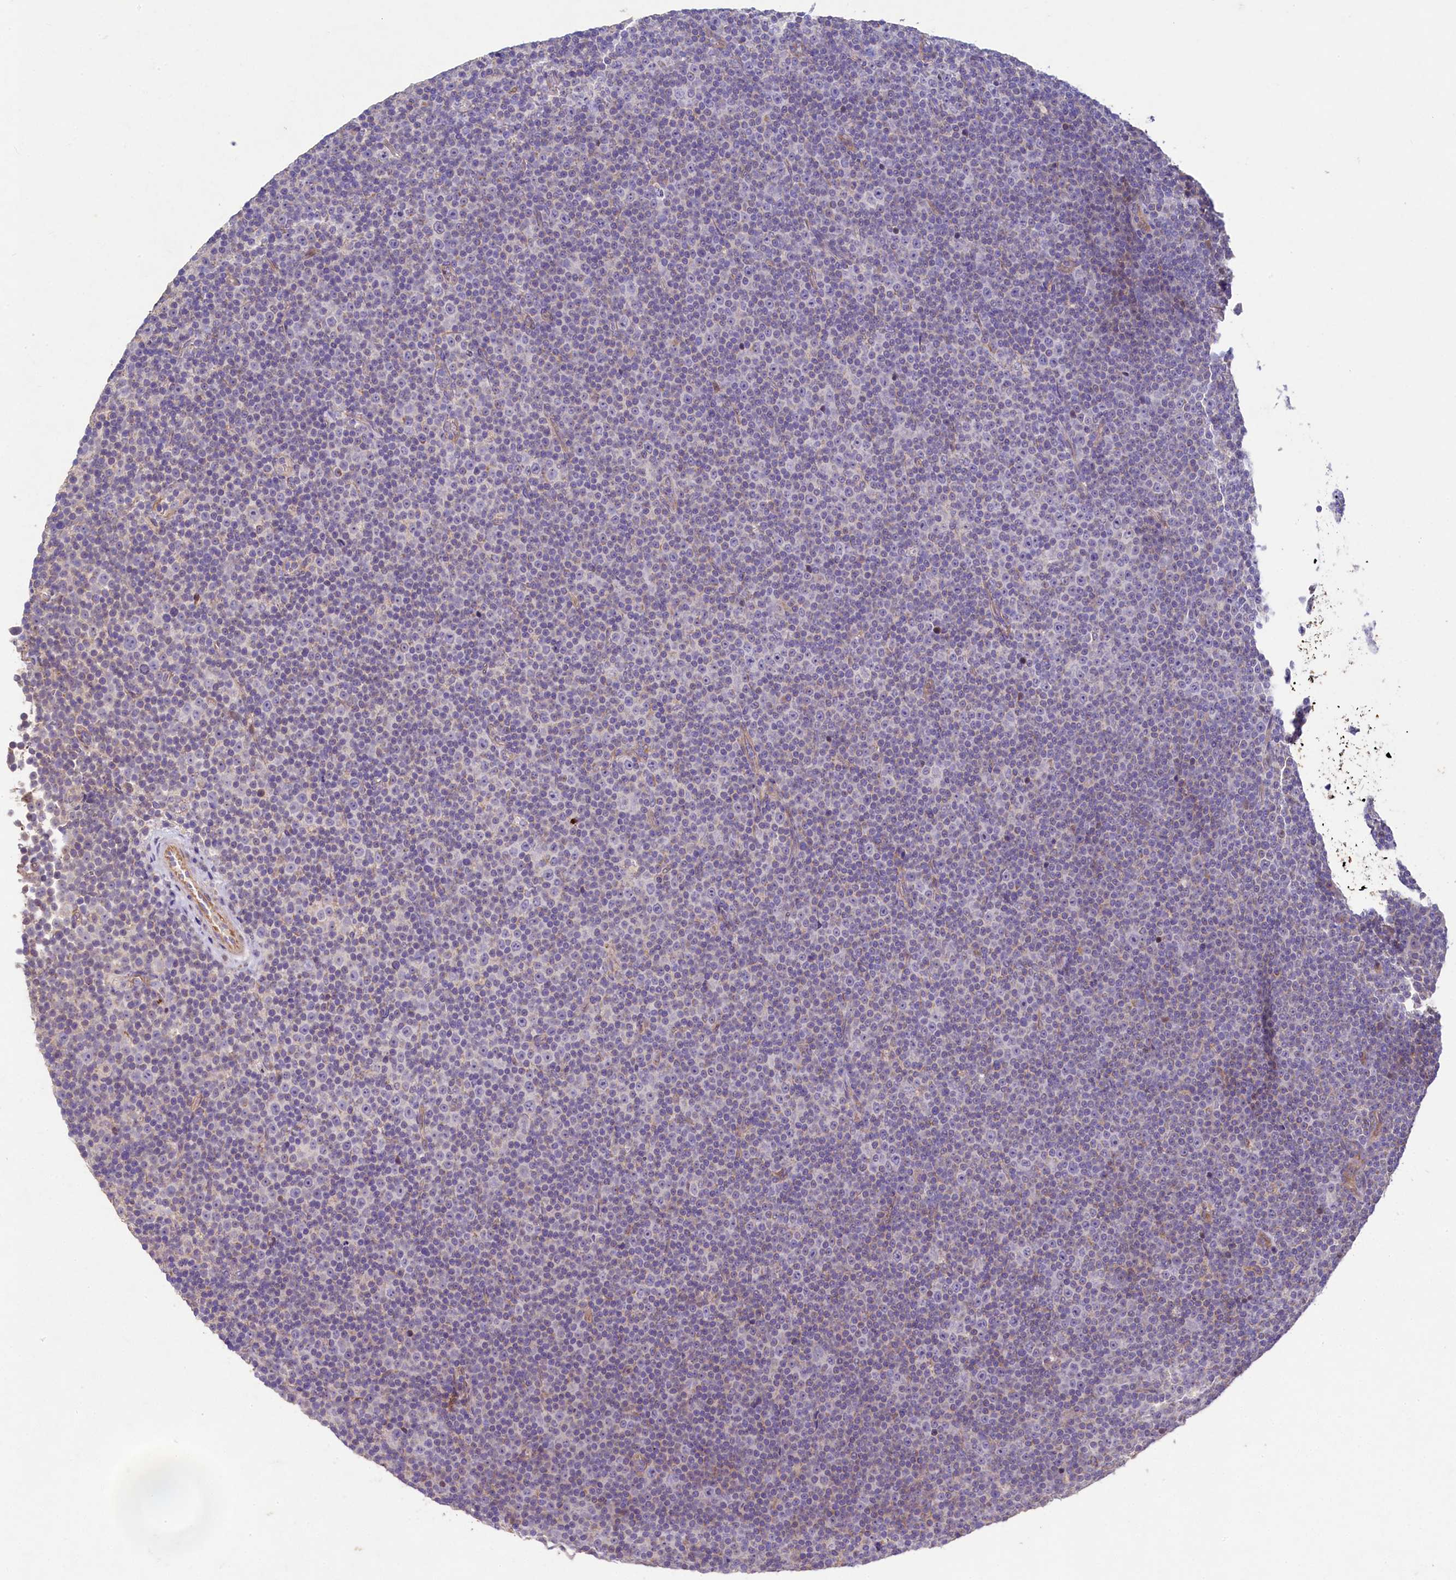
{"staining": {"intensity": "weak", "quantity": "<25%", "location": "cytoplasmic/membranous"}, "tissue": "lymphoma", "cell_type": "Tumor cells", "image_type": "cancer", "snomed": [{"axis": "morphology", "description": "Malignant lymphoma, non-Hodgkin's type, Low grade"}, {"axis": "topography", "description": "Lymph node"}], "caption": "This is a photomicrograph of immunohistochemistry staining of malignant lymphoma, non-Hodgkin's type (low-grade), which shows no positivity in tumor cells. (DAB (3,3'-diaminobenzidine) immunohistochemistry (IHC), high magnification).", "gene": "FXYD6", "patient": {"sex": "female", "age": 67}}